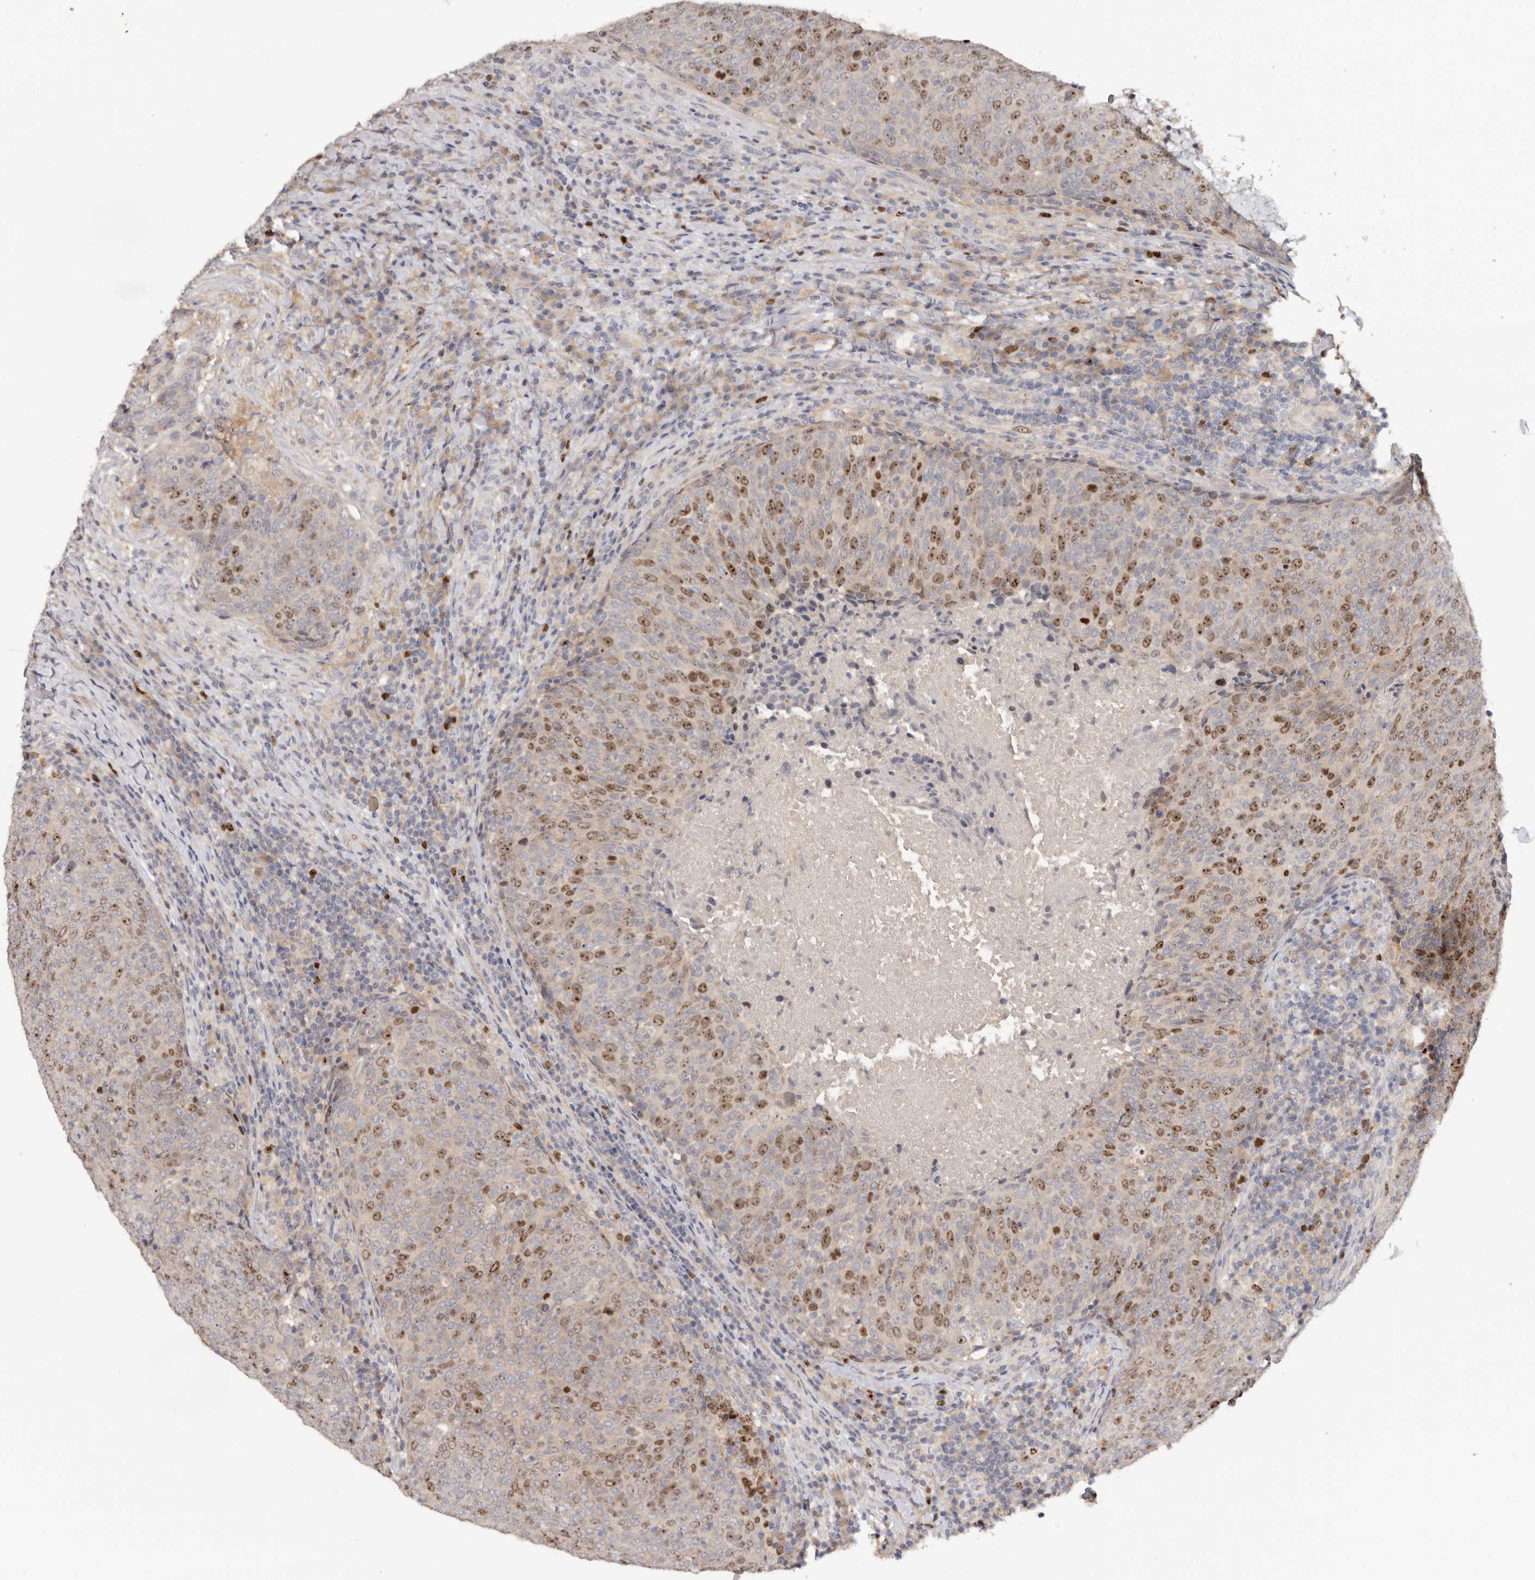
{"staining": {"intensity": "moderate", "quantity": "25%-75%", "location": "nuclear"}, "tissue": "head and neck cancer", "cell_type": "Tumor cells", "image_type": "cancer", "snomed": [{"axis": "morphology", "description": "Squamous cell carcinoma, NOS"}, {"axis": "morphology", "description": "Squamous cell carcinoma, metastatic, NOS"}, {"axis": "topography", "description": "Lymph node"}, {"axis": "topography", "description": "Head-Neck"}], "caption": "Immunohistochemical staining of head and neck cancer (metastatic squamous cell carcinoma) exhibits medium levels of moderate nuclear positivity in about 25%-75% of tumor cells.", "gene": "CCDC190", "patient": {"sex": "male", "age": 62}}